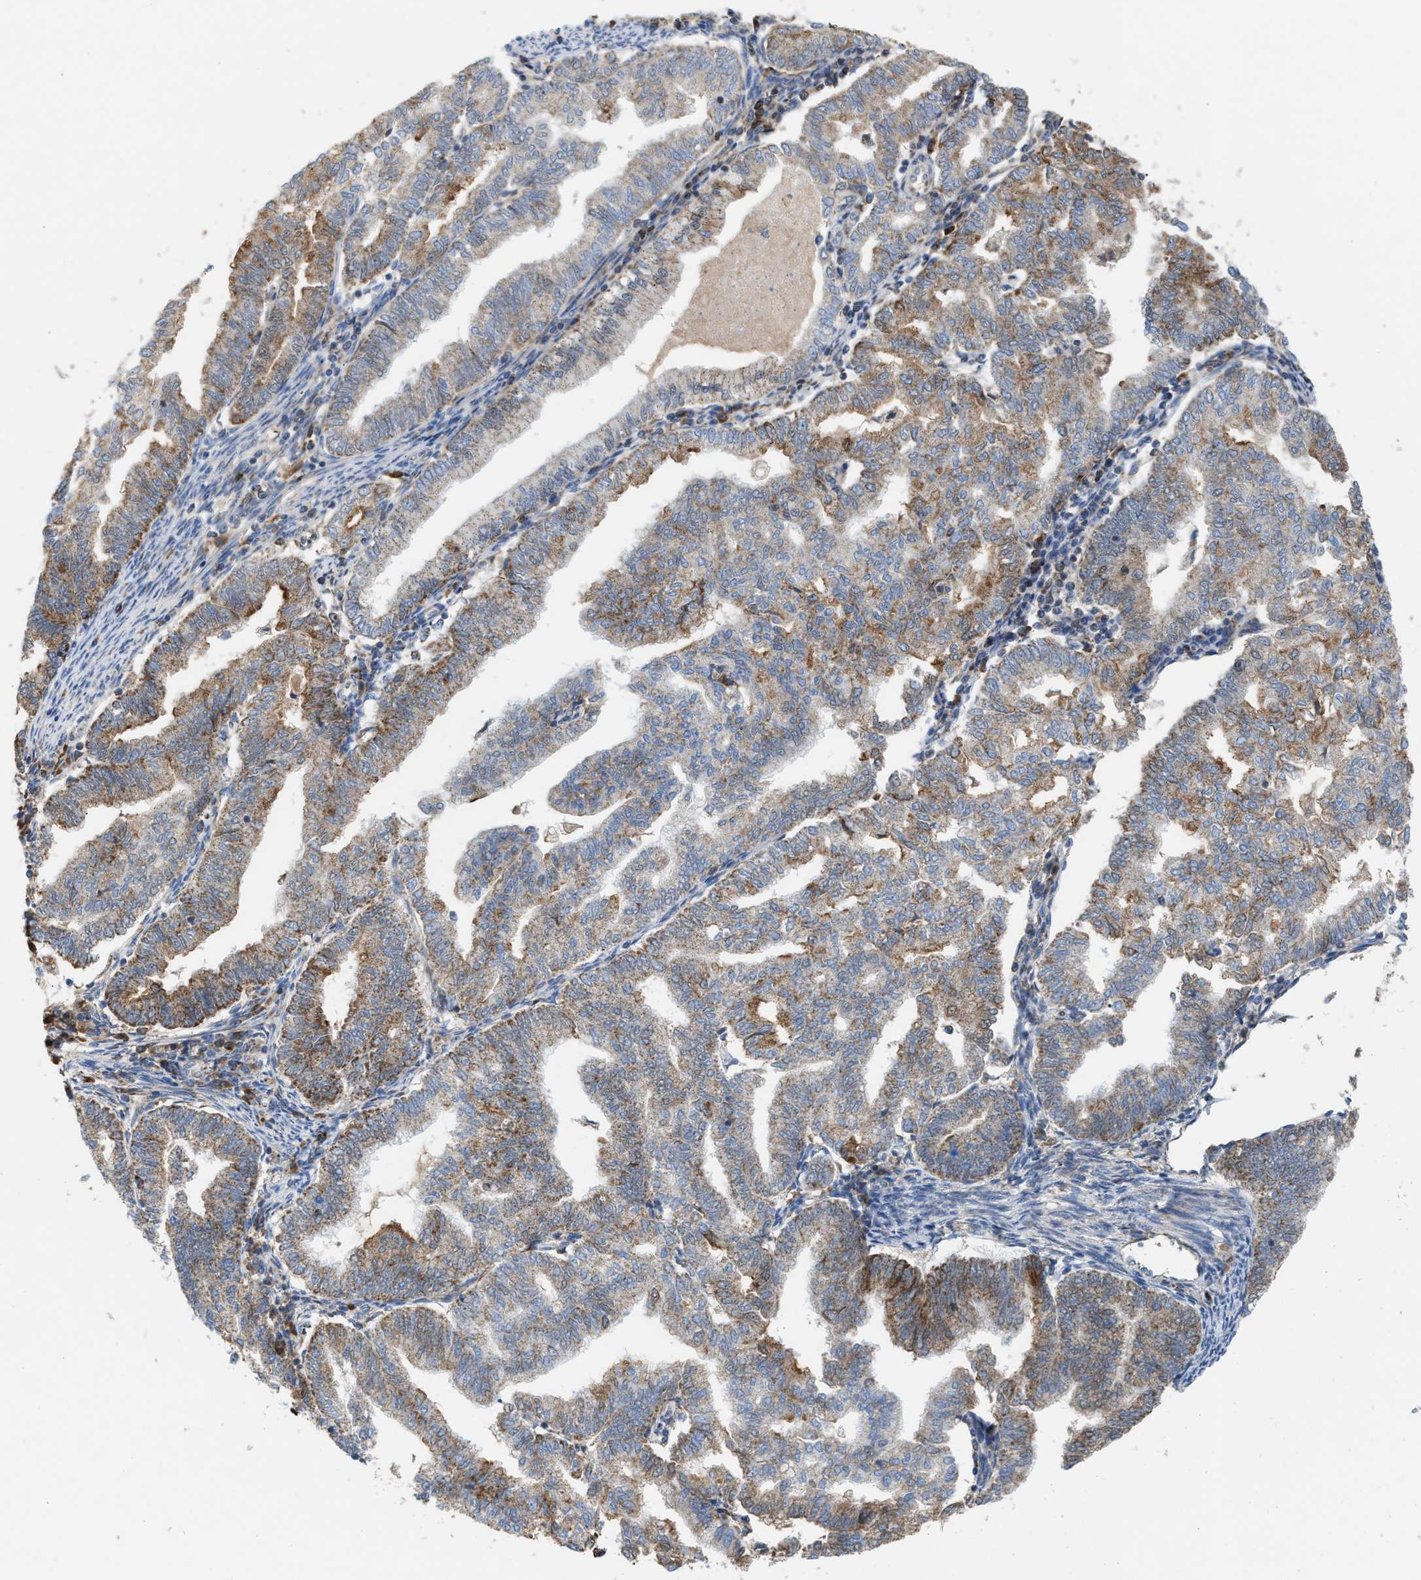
{"staining": {"intensity": "moderate", "quantity": ">75%", "location": "cytoplasmic/membranous"}, "tissue": "endometrial cancer", "cell_type": "Tumor cells", "image_type": "cancer", "snomed": [{"axis": "morphology", "description": "Polyp, NOS"}, {"axis": "morphology", "description": "Adenocarcinoma, NOS"}, {"axis": "morphology", "description": "Adenoma, NOS"}, {"axis": "topography", "description": "Endometrium"}], "caption": "About >75% of tumor cells in endometrial adenocarcinoma demonstrate moderate cytoplasmic/membranous protein positivity as visualized by brown immunohistochemical staining.", "gene": "PMPCA", "patient": {"sex": "female", "age": 79}}